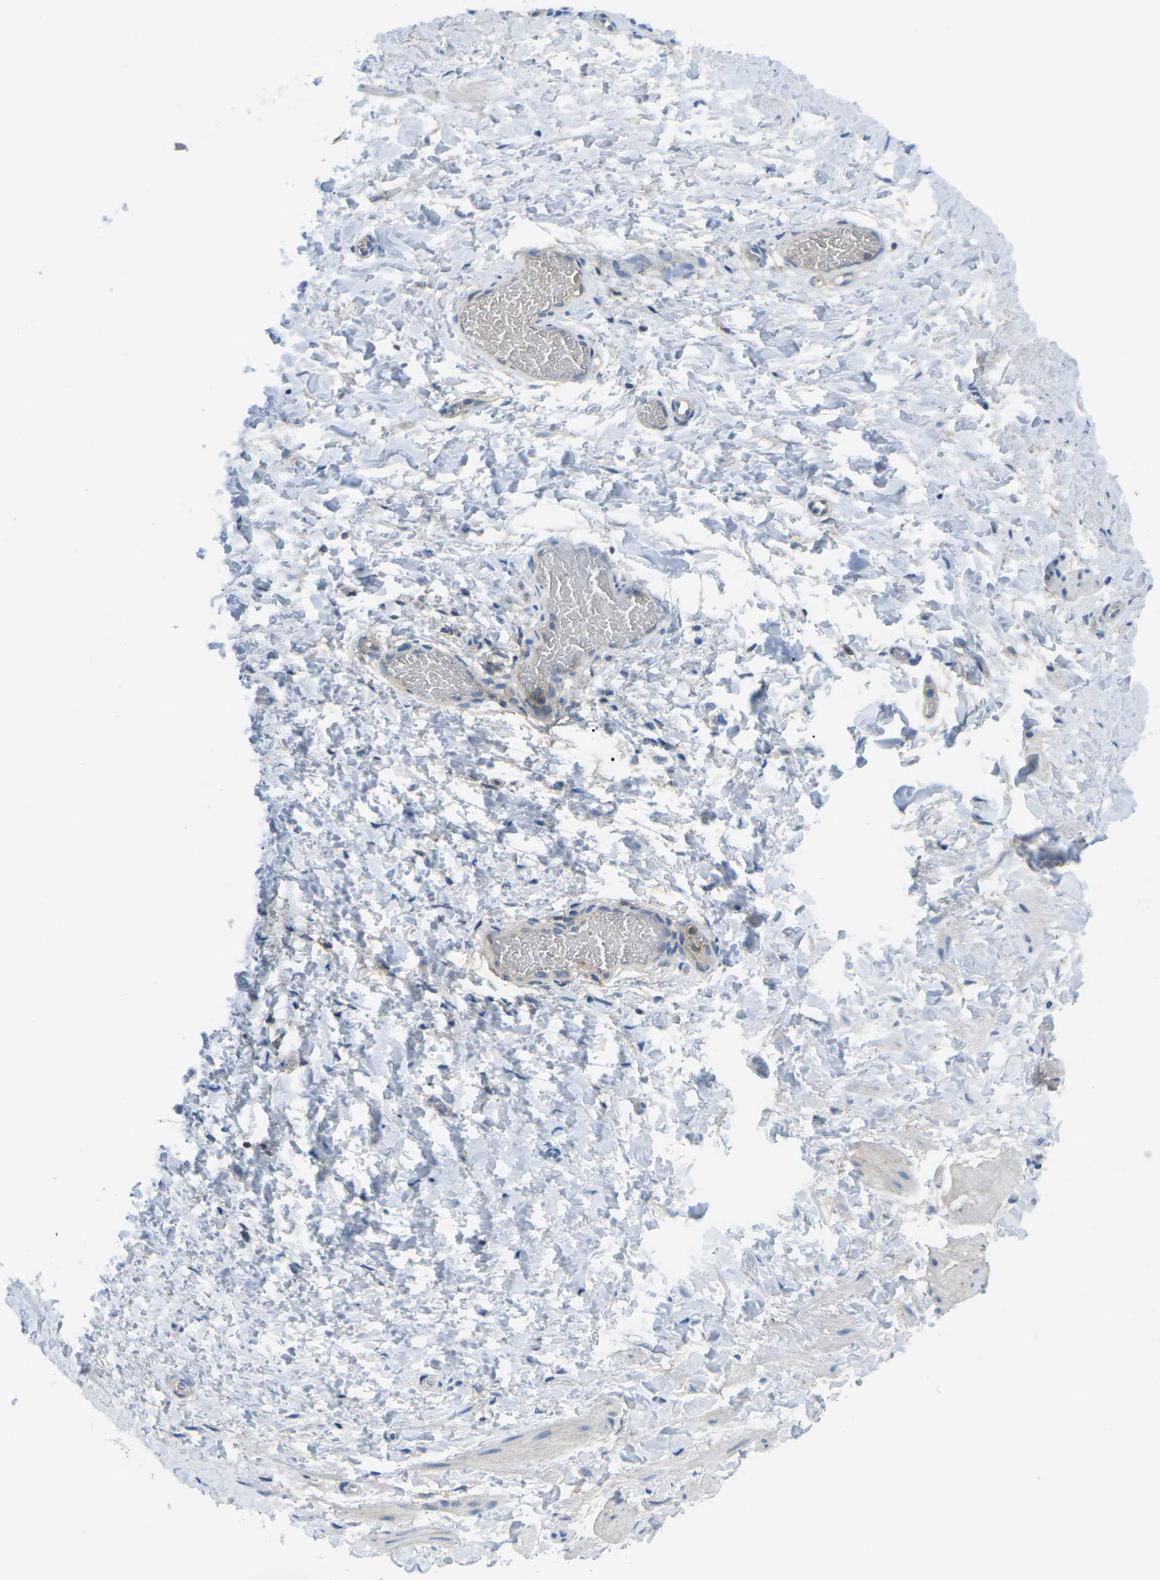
{"staining": {"intensity": "negative", "quantity": "none", "location": "none"}, "tissue": "smooth muscle", "cell_type": "Smooth muscle cells", "image_type": "normal", "snomed": [{"axis": "morphology", "description": "Normal tissue, NOS"}, {"axis": "topography", "description": "Smooth muscle"}], "caption": "High power microscopy image of an immunohistochemistry micrograph of unremarkable smooth muscle, revealing no significant positivity in smooth muscle cells. (Stains: DAB (3,3'-diaminobenzidine) immunohistochemistry (IHC) with hematoxylin counter stain, Microscopy: brightfield microscopy at high magnification).", "gene": "CD47", "patient": {"sex": "male", "age": 16}}